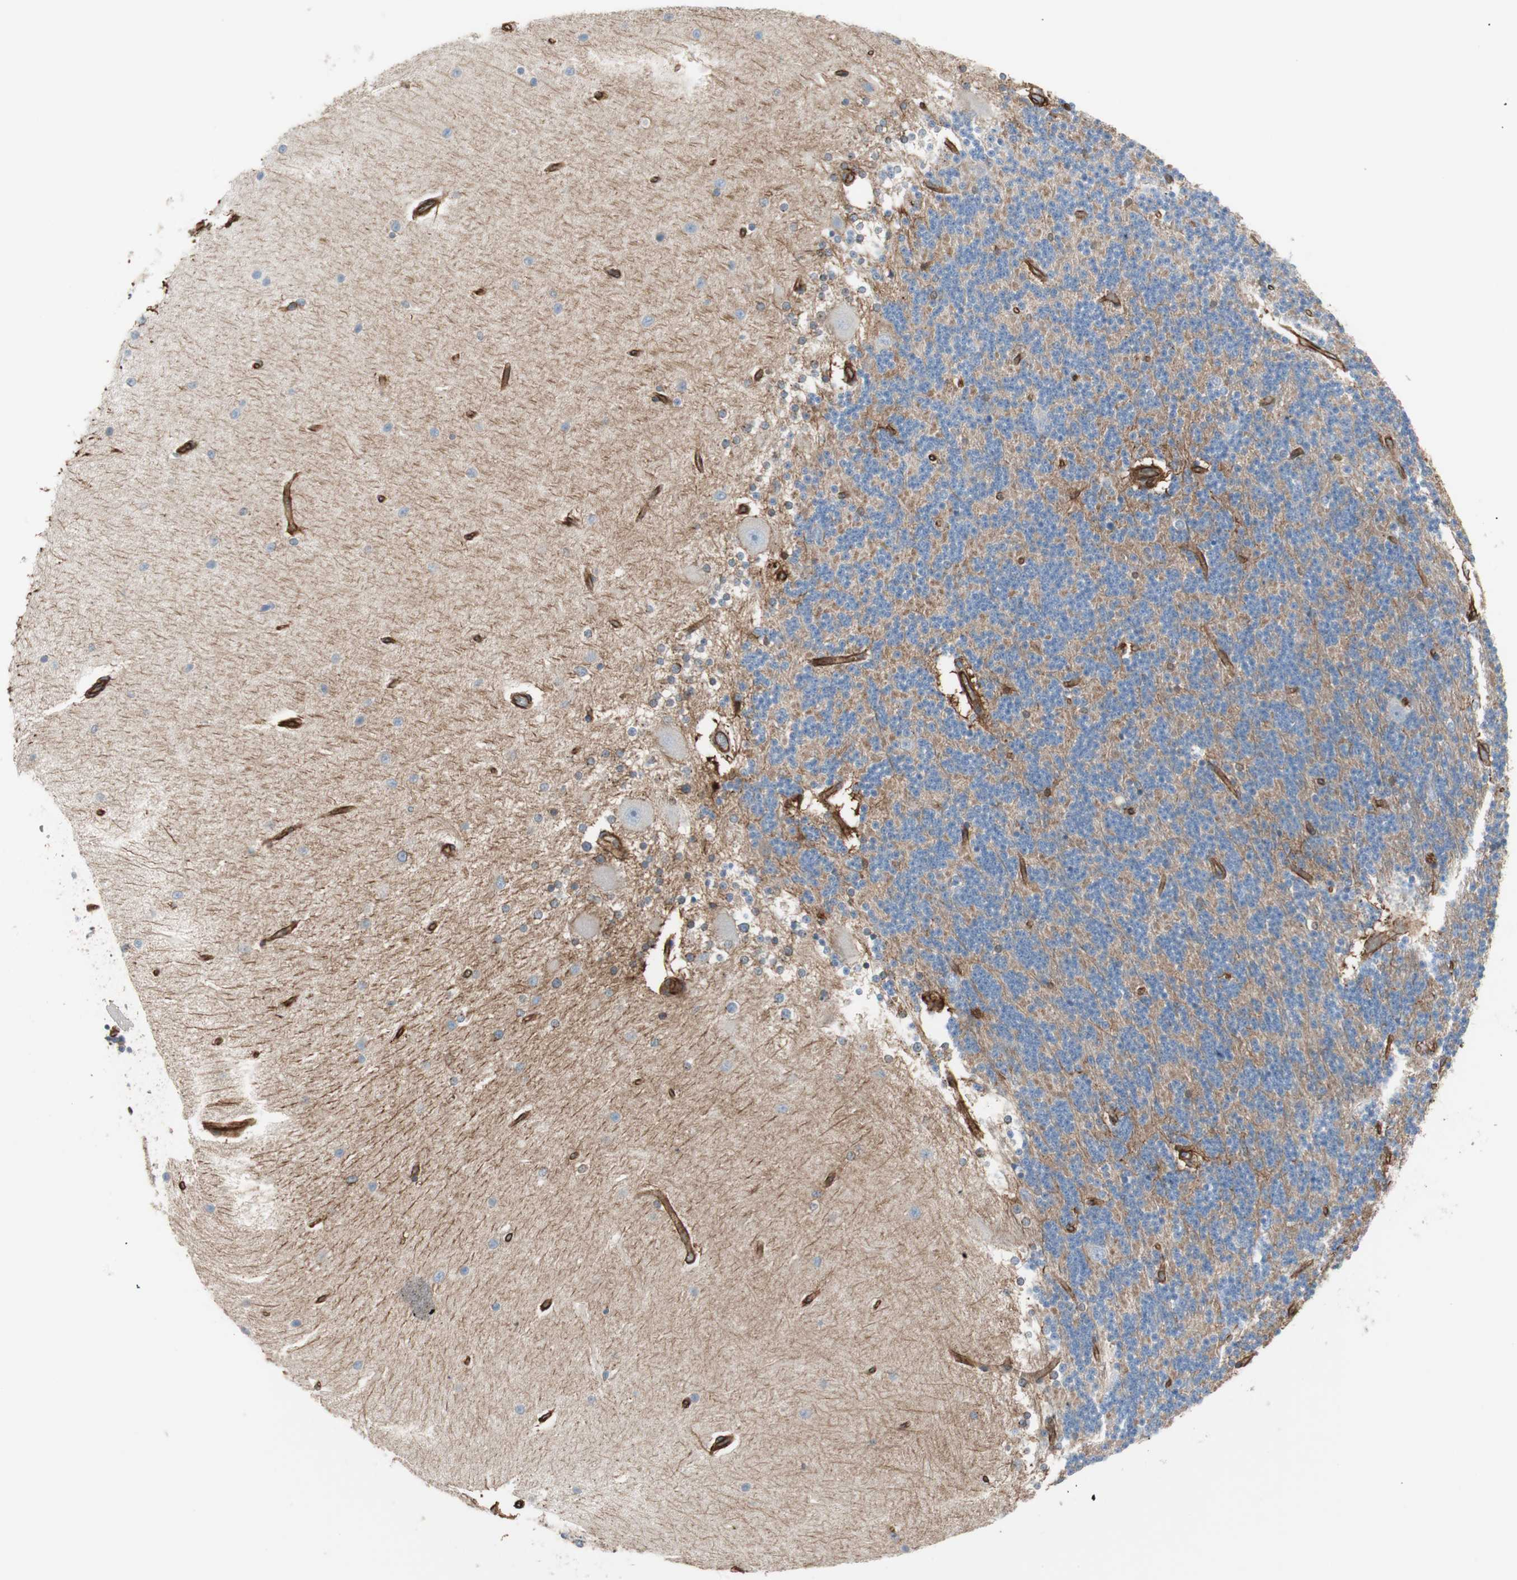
{"staining": {"intensity": "moderate", "quantity": "25%-75%", "location": "cytoplasmic/membranous"}, "tissue": "cerebellum", "cell_type": "Cells in granular layer", "image_type": "normal", "snomed": [{"axis": "morphology", "description": "Normal tissue, NOS"}, {"axis": "topography", "description": "Cerebellum"}], "caption": "The micrograph shows immunohistochemical staining of normal cerebellum. There is moderate cytoplasmic/membranous staining is seen in about 25%-75% of cells in granular layer. Immunohistochemistry (ihc) stains the protein of interest in brown and the nuclei are stained blue.", "gene": "TCTA", "patient": {"sex": "female", "age": 54}}